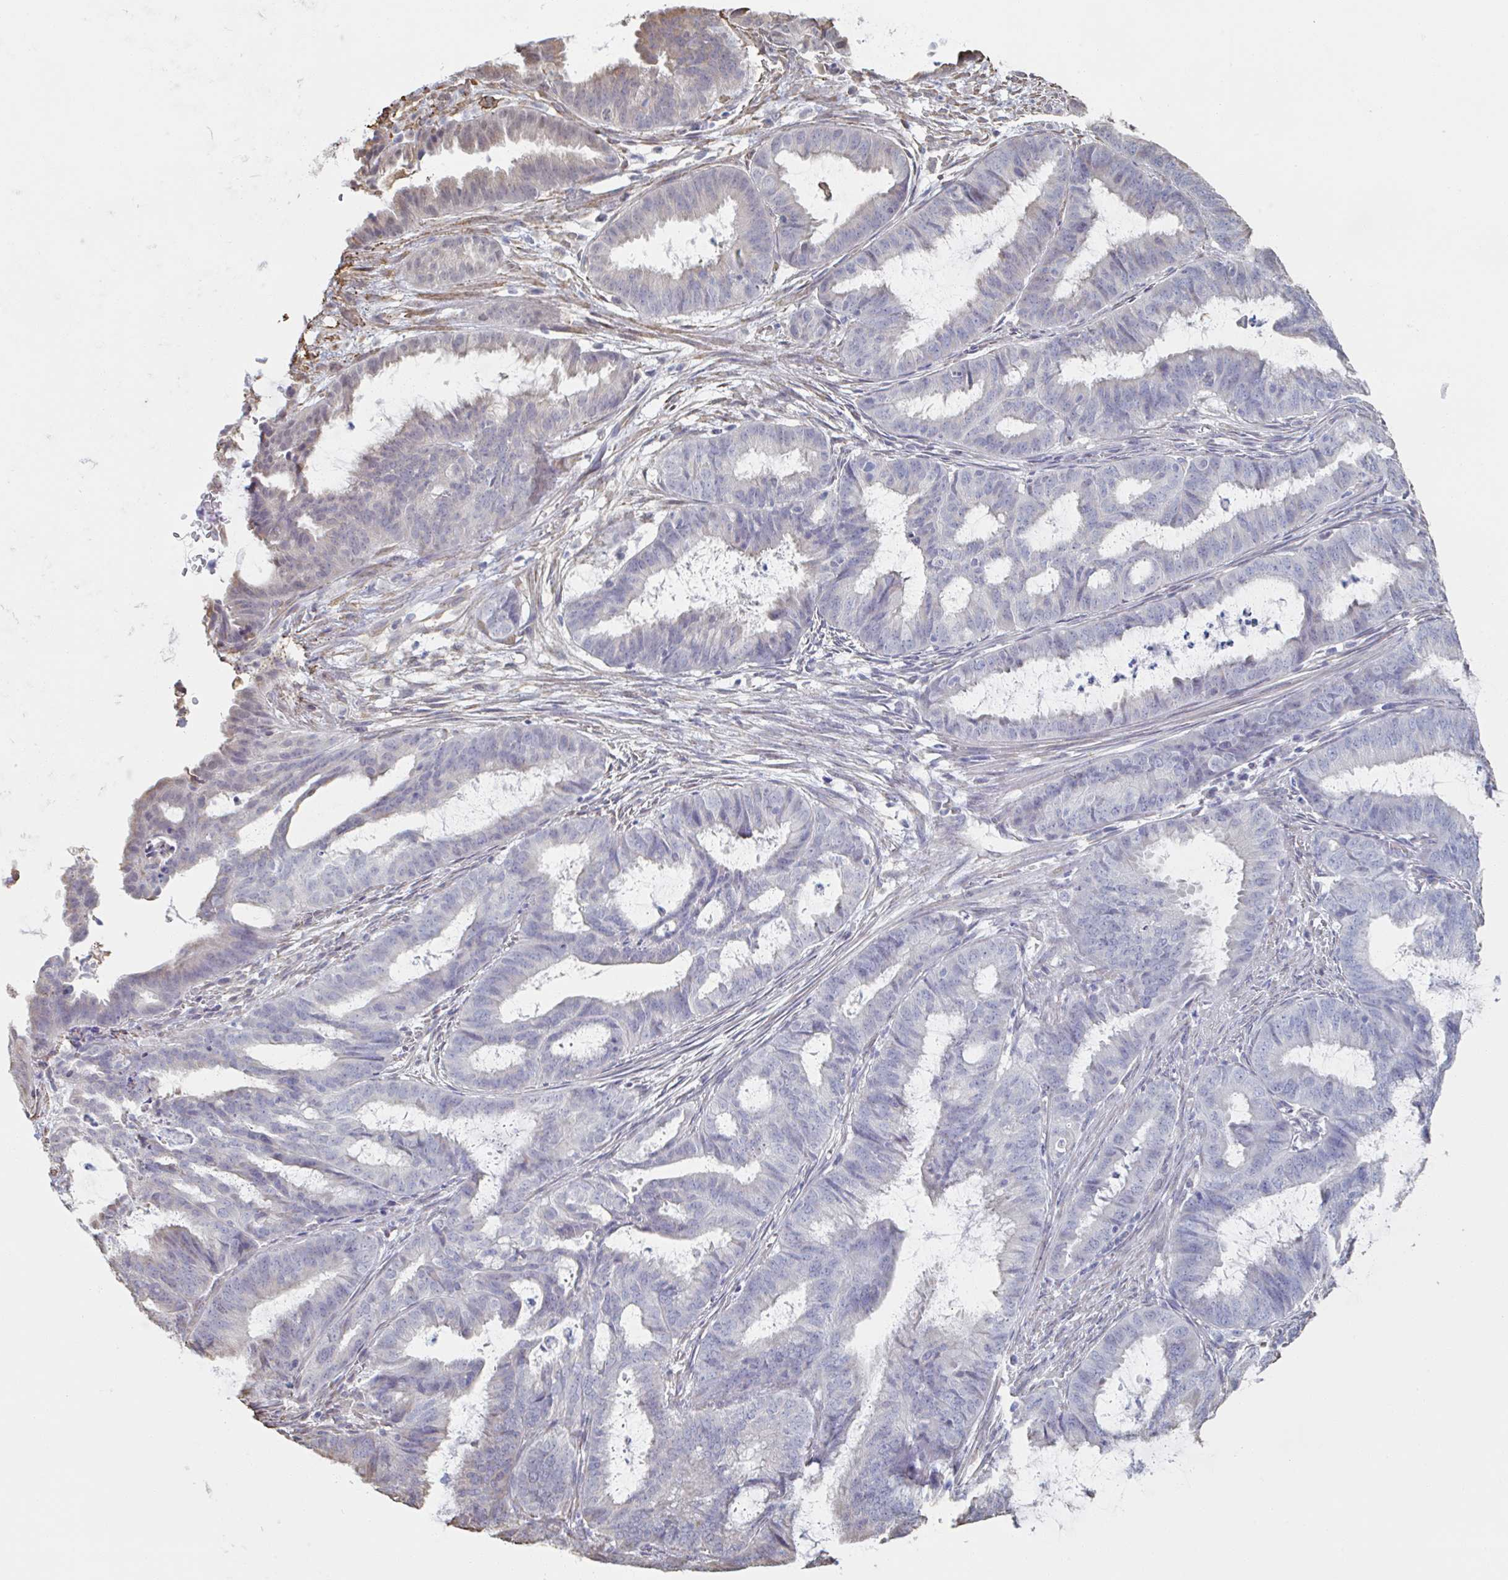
{"staining": {"intensity": "moderate", "quantity": "<25%", "location": "cytoplasmic/membranous"}, "tissue": "endometrial cancer", "cell_type": "Tumor cells", "image_type": "cancer", "snomed": [{"axis": "morphology", "description": "Adenocarcinoma, NOS"}, {"axis": "topography", "description": "Endometrium"}], "caption": "An immunohistochemistry micrograph of neoplastic tissue is shown. Protein staining in brown shows moderate cytoplasmic/membranous positivity in adenocarcinoma (endometrial) within tumor cells. Ihc stains the protein in brown and the nuclei are stained blue.", "gene": "RAB5IF", "patient": {"sex": "female", "age": 51}}